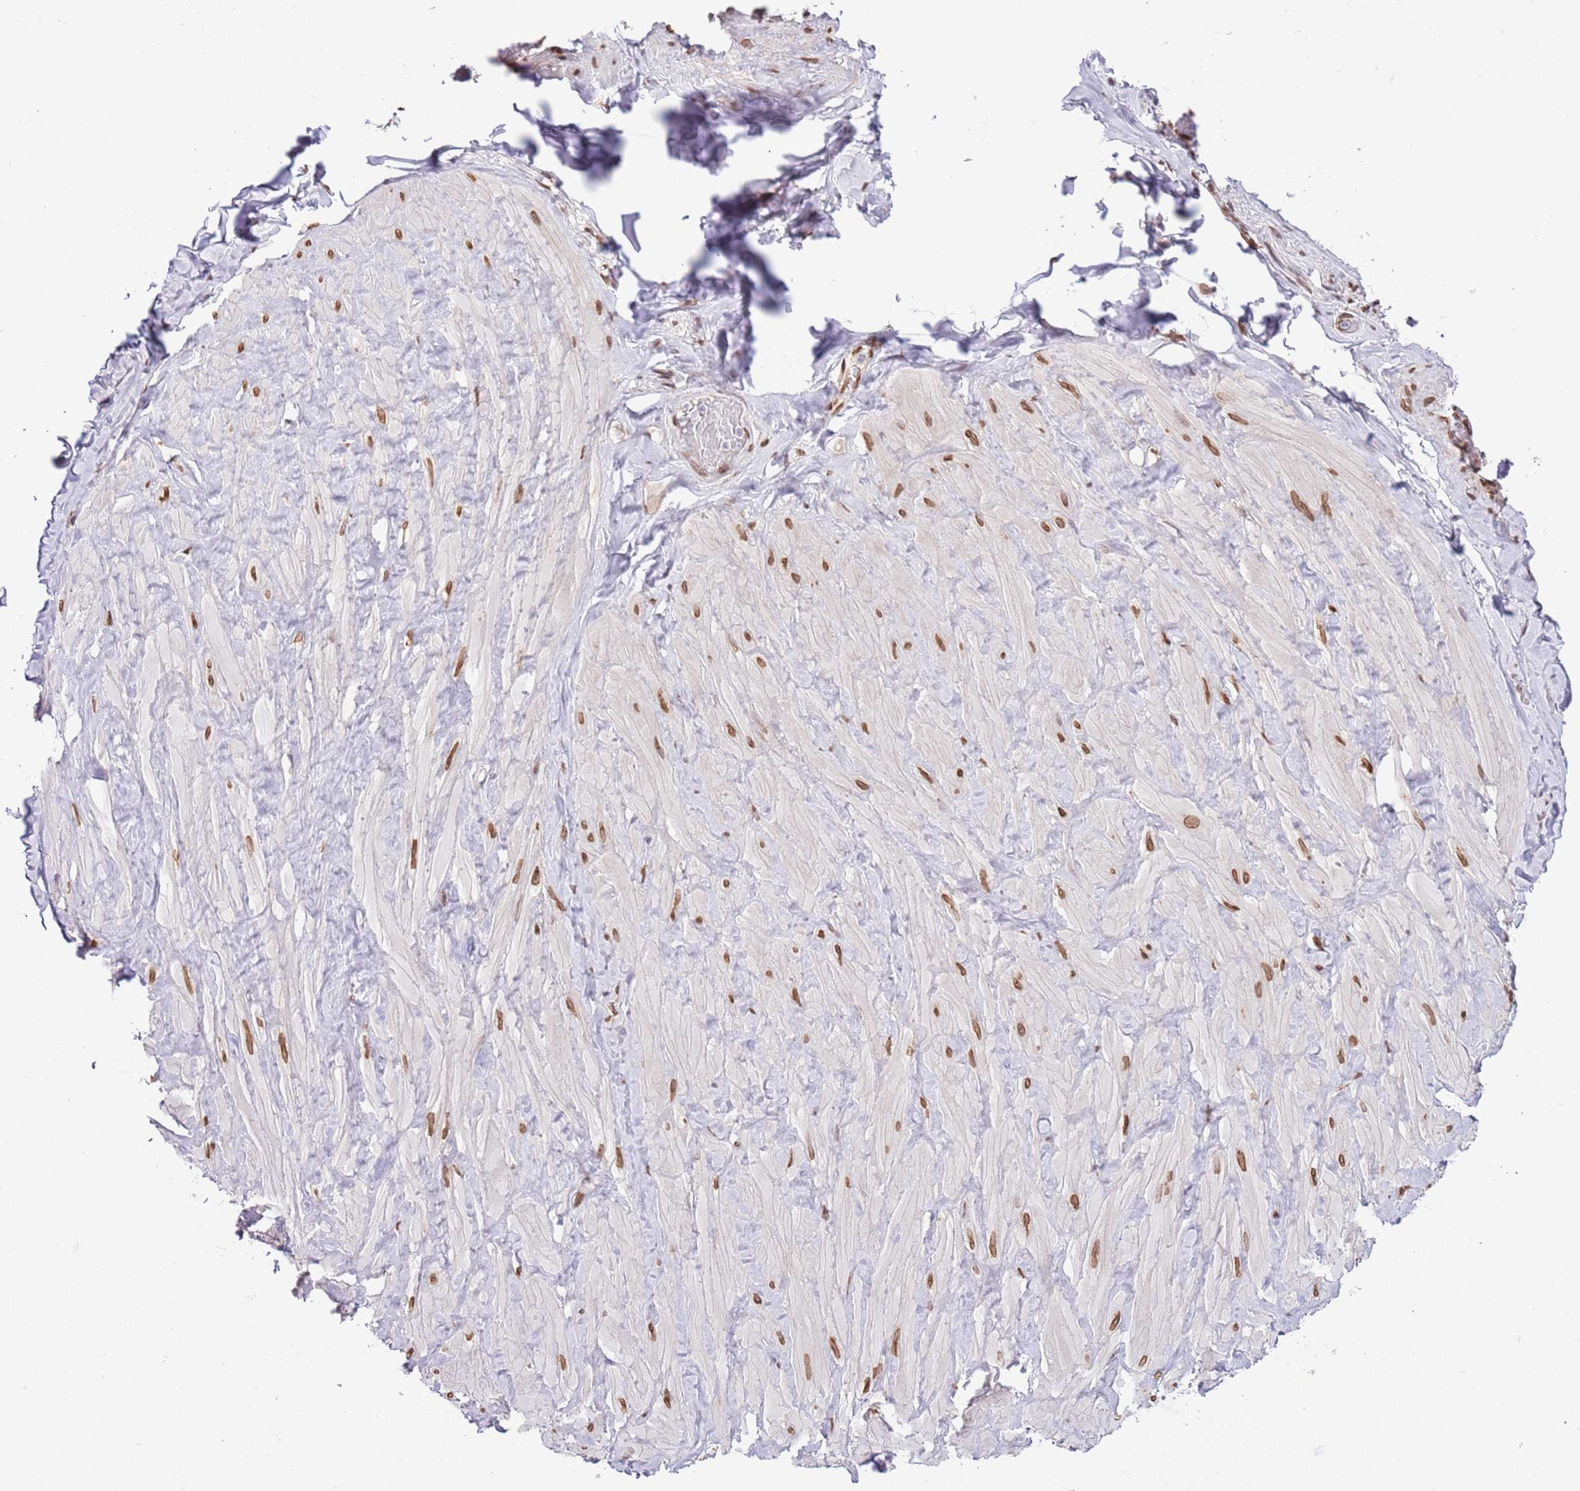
{"staining": {"intensity": "negative", "quantity": "none", "location": "none"}, "tissue": "adipose tissue", "cell_type": "Adipocytes", "image_type": "normal", "snomed": [{"axis": "morphology", "description": "Normal tissue, NOS"}, {"axis": "topography", "description": "Soft tissue"}, {"axis": "topography", "description": "Vascular tissue"}], "caption": "Normal adipose tissue was stained to show a protein in brown. There is no significant positivity in adipocytes.", "gene": "ZGLP1", "patient": {"sex": "male", "age": 41}}